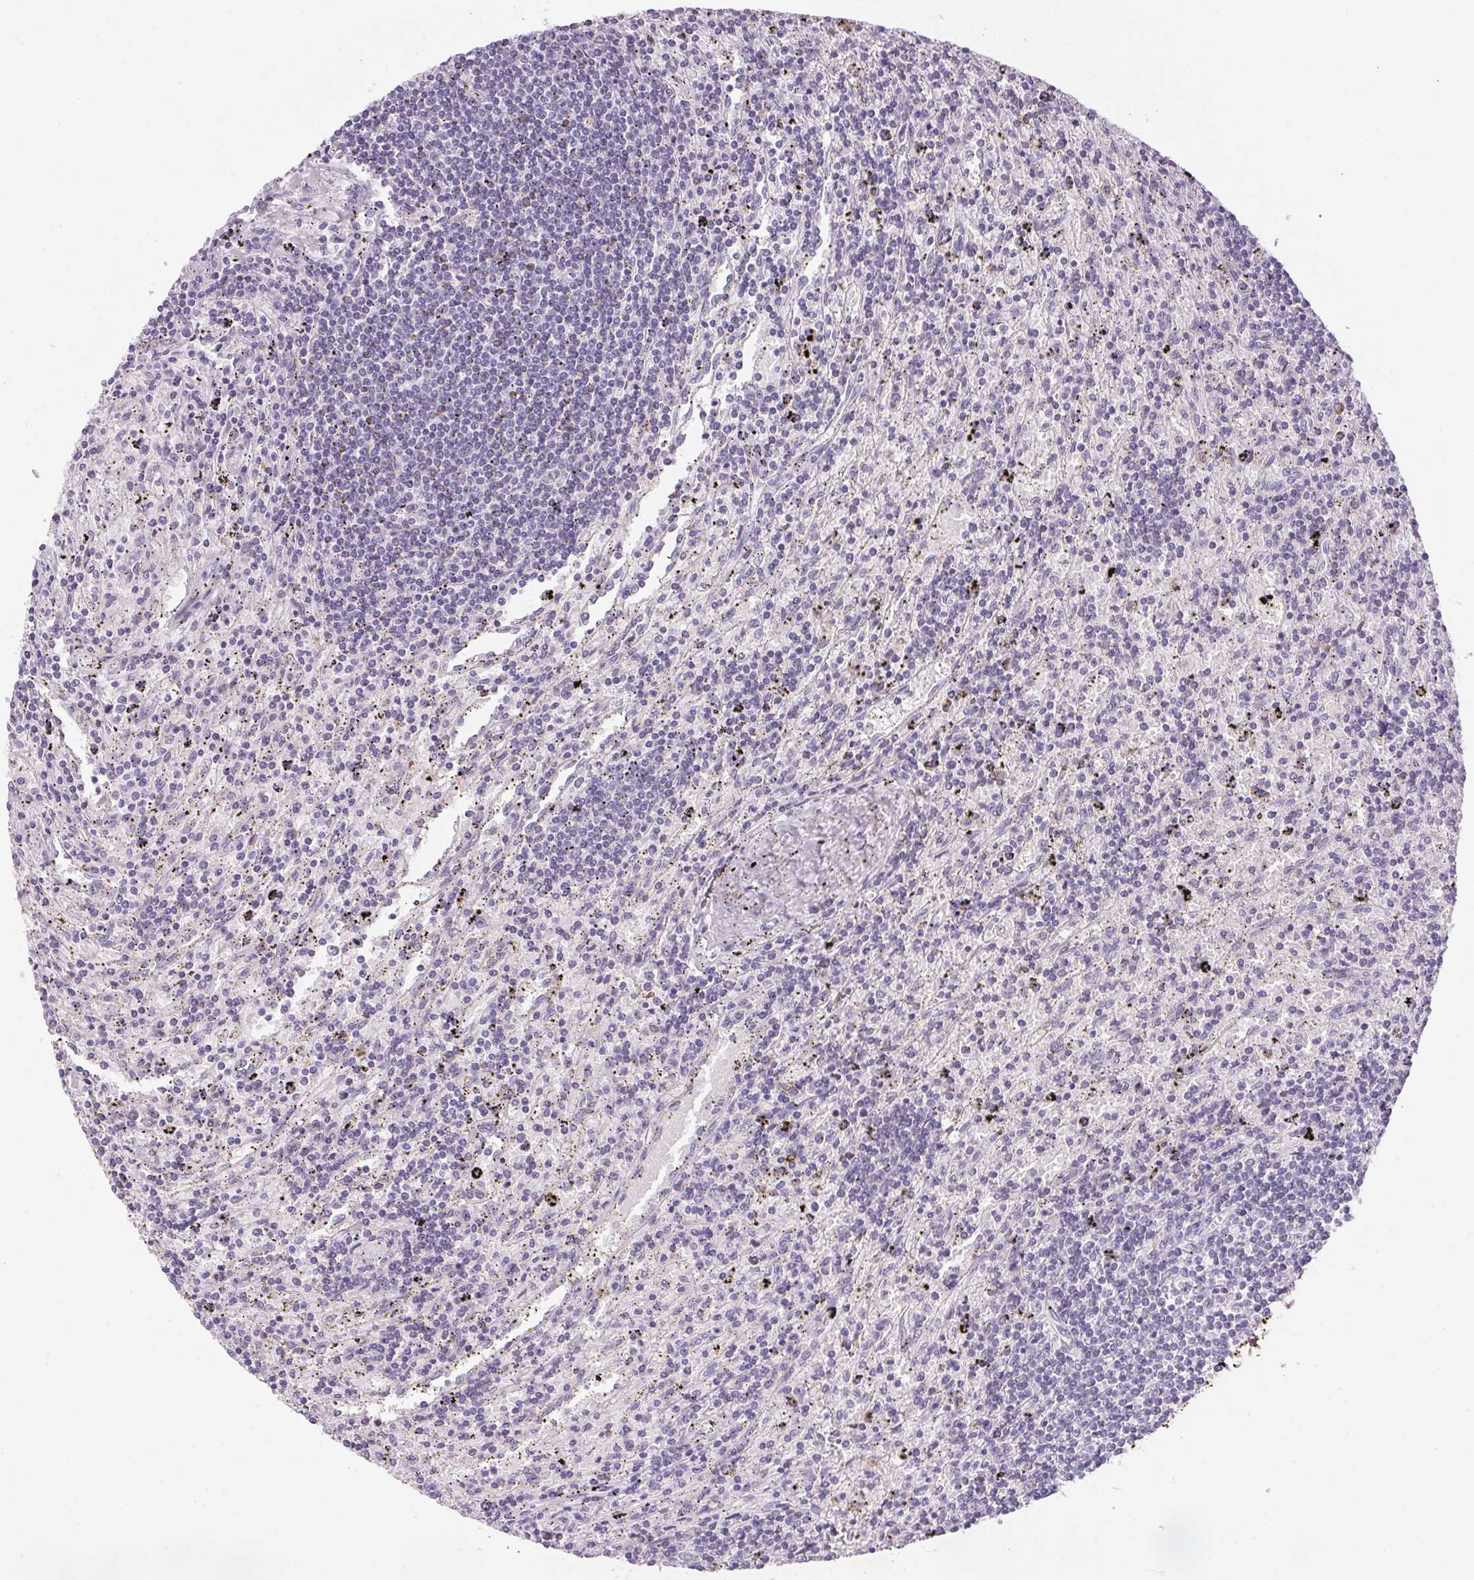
{"staining": {"intensity": "negative", "quantity": "none", "location": "none"}, "tissue": "lymphoma", "cell_type": "Tumor cells", "image_type": "cancer", "snomed": [{"axis": "morphology", "description": "Malignant lymphoma, non-Hodgkin's type, Low grade"}, {"axis": "topography", "description": "Spleen"}], "caption": "Human malignant lymphoma, non-Hodgkin's type (low-grade) stained for a protein using immunohistochemistry shows no staining in tumor cells.", "gene": "ECPAS", "patient": {"sex": "male", "age": 76}}